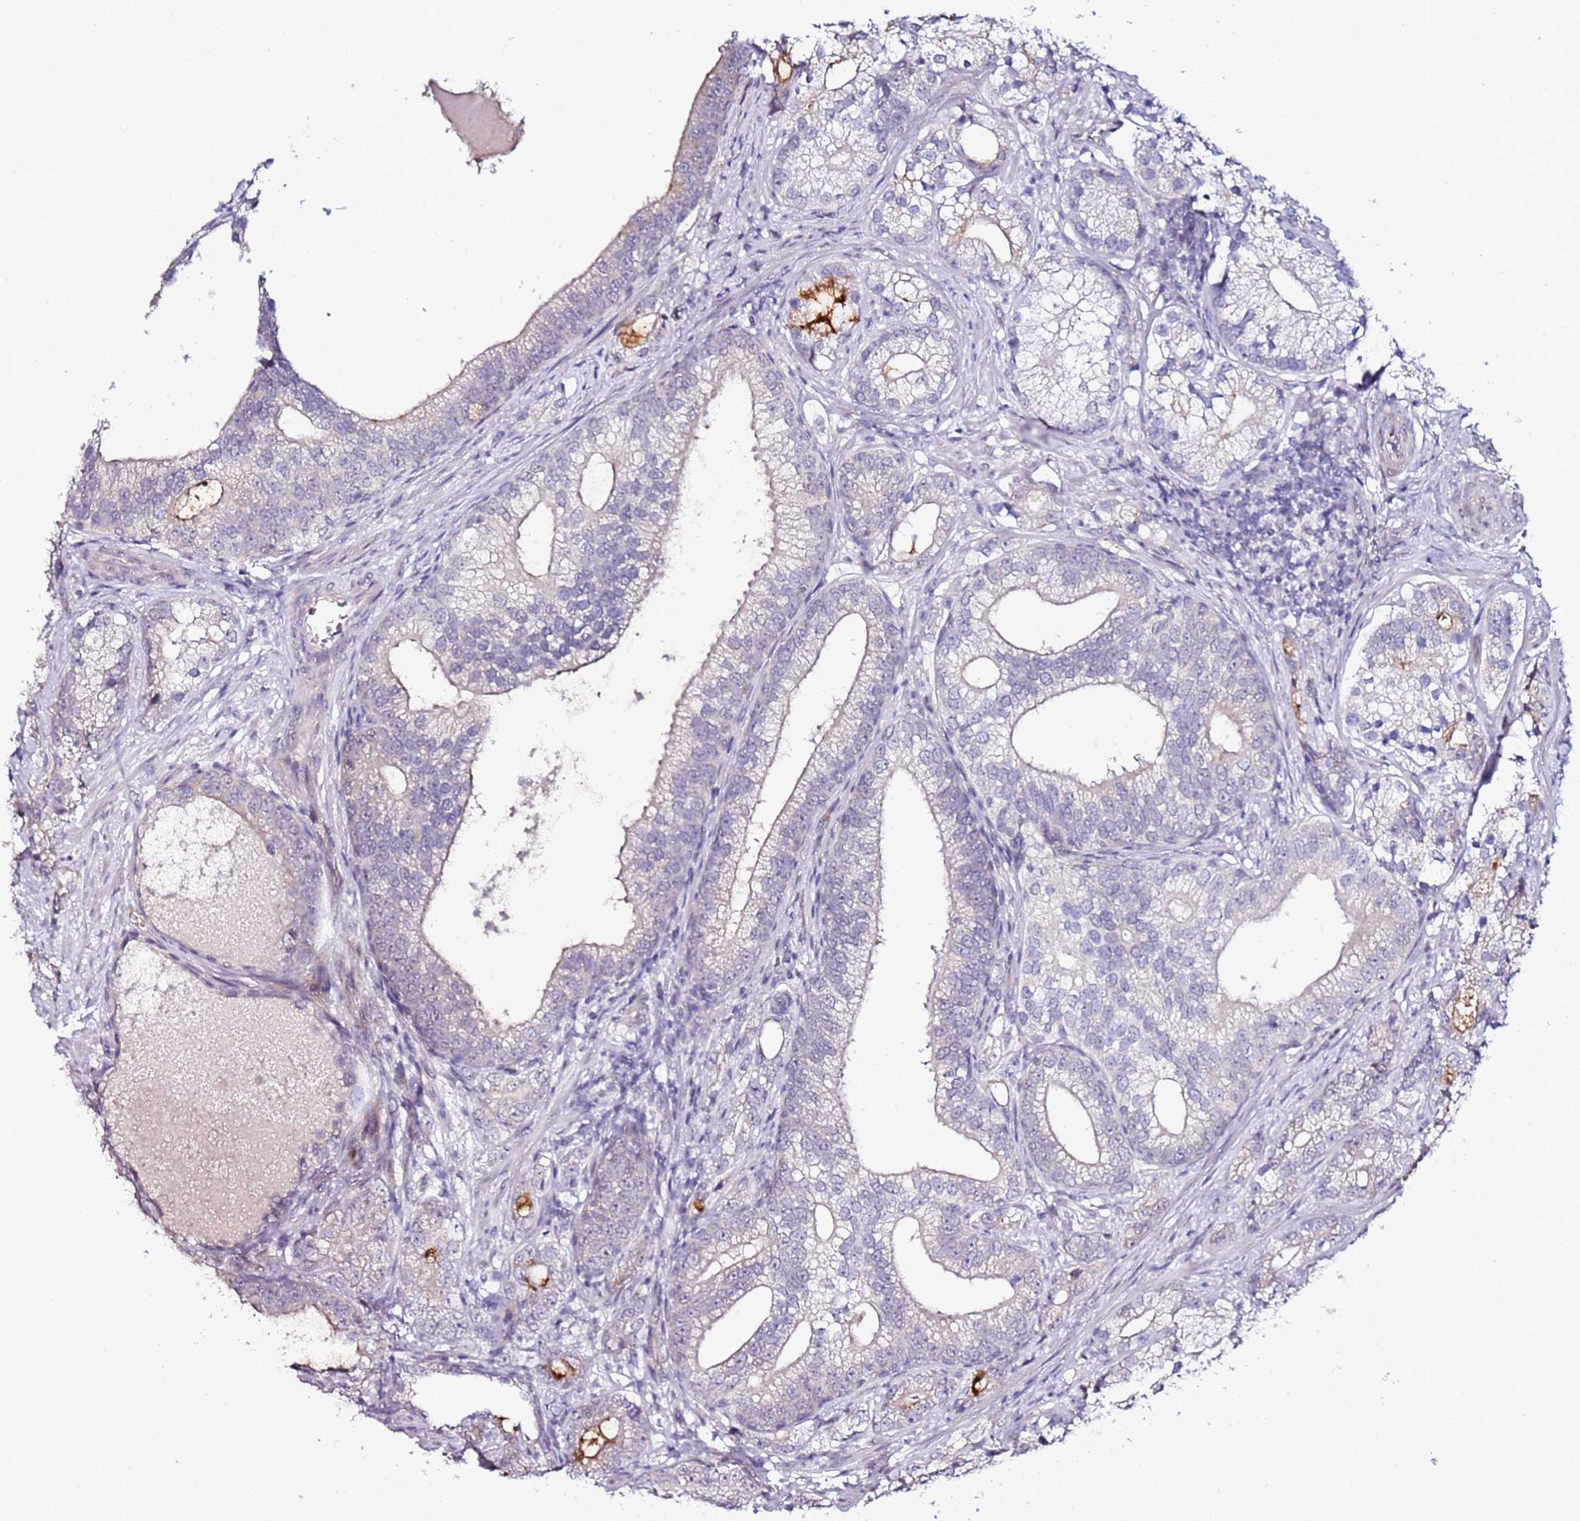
{"staining": {"intensity": "negative", "quantity": "none", "location": "none"}, "tissue": "prostate cancer", "cell_type": "Tumor cells", "image_type": "cancer", "snomed": [{"axis": "morphology", "description": "Adenocarcinoma, High grade"}, {"axis": "topography", "description": "Prostate"}], "caption": "Prostate adenocarcinoma (high-grade) stained for a protein using immunohistochemistry reveals no positivity tumor cells.", "gene": "DUSP28", "patient": {"sex": "male", "age": 75}}